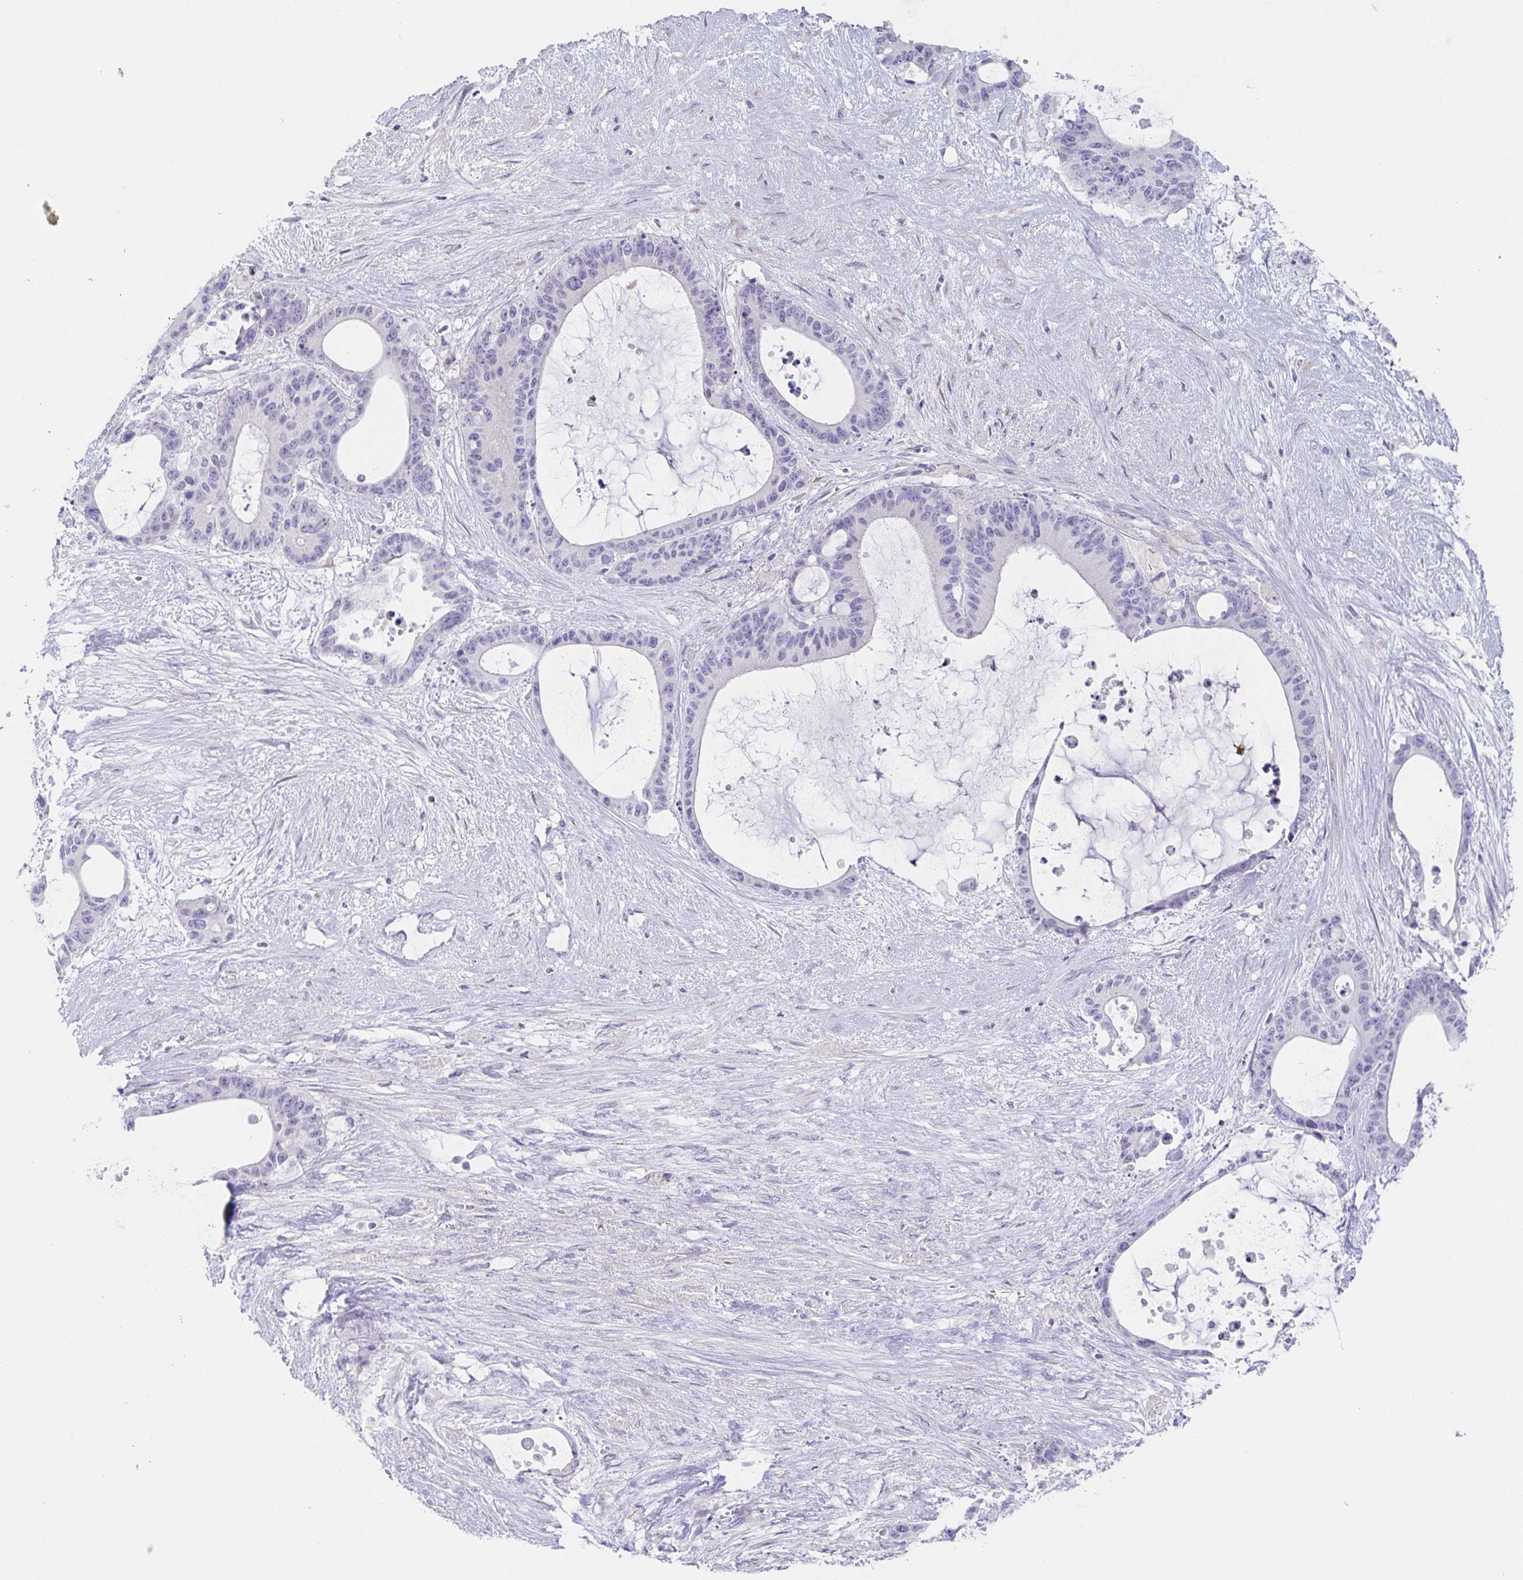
{"staining": {"intensity": "negative", "quantity": "none", "location": "none"}, "tissue": "liver cancer", "cell_type": "Tumor cells", "image_type": "cancer", "snomed": [{"axis": "morphology", "description": "Normal tissue, NOS"}, {"axis": "morphology", "description": "Cholangiocarcinoma"}, {"axis": "topography", "description": "Liver"}, {"axis": "topography", "description": "Peripheral nerve tissue"}], "caption": "Liver cancer was stained to show a protein in brown. There is no significant staining in tumor cells.", "gene": "HDGFL1", "patient": {"sex": "female", "age": 73}}